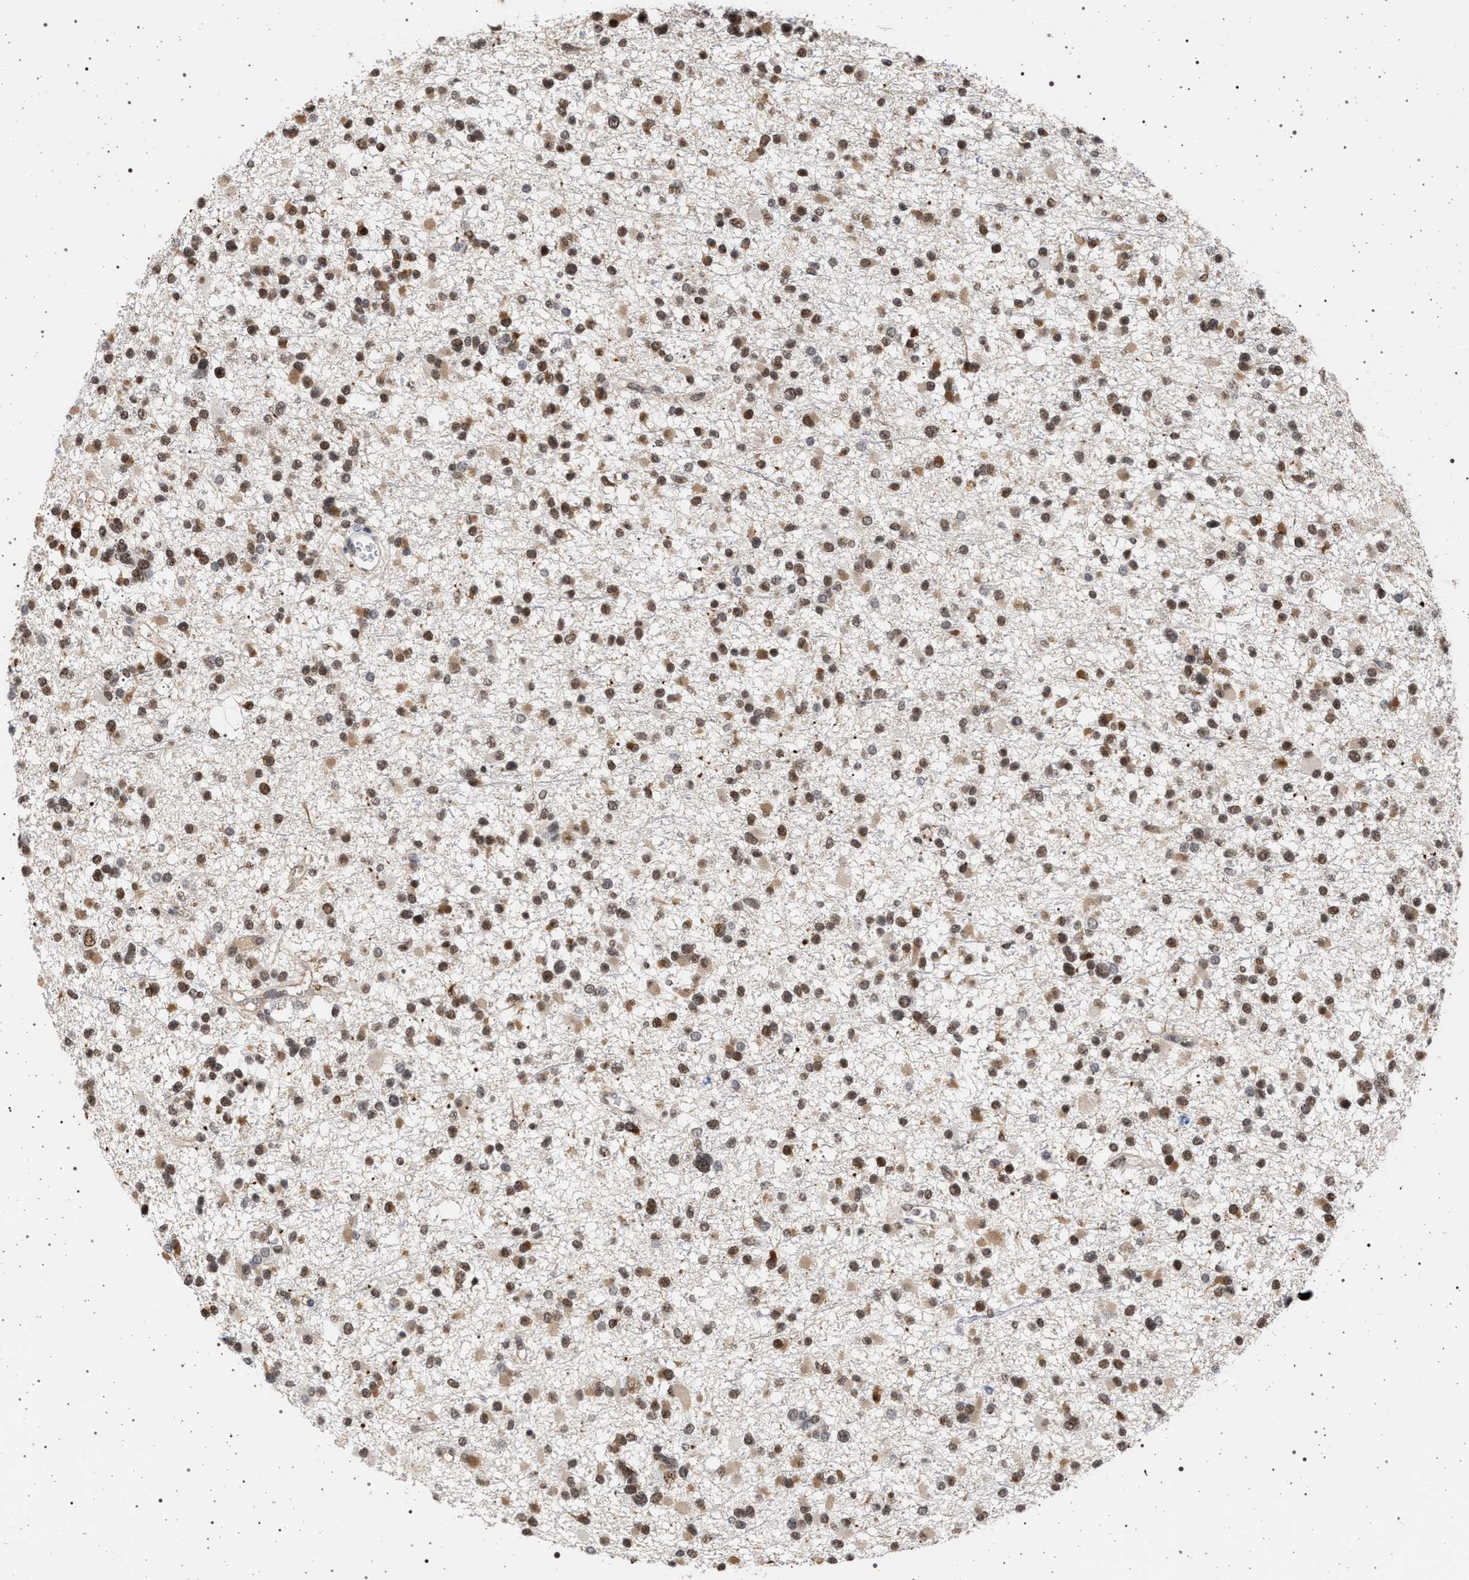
{"staining": {"intensity": "moderate", "quantity": ">75%", "location": "nuclear"}, "tissue": "glioma", "cell_type": "Tumor cells", "image_type": "cancer", "snomed": [{"axis": "morphology", "description": "Glioma, malignant, Low grade"}, {"axis": "topography", "description": "Brain"}], "caption": "A histopathology image of human glioma stained for a protein demonstrates moderate nuclear brown staining in tumor cells.", "gene": "PHF12", "patient": {"sex": "female", "age": 22}}